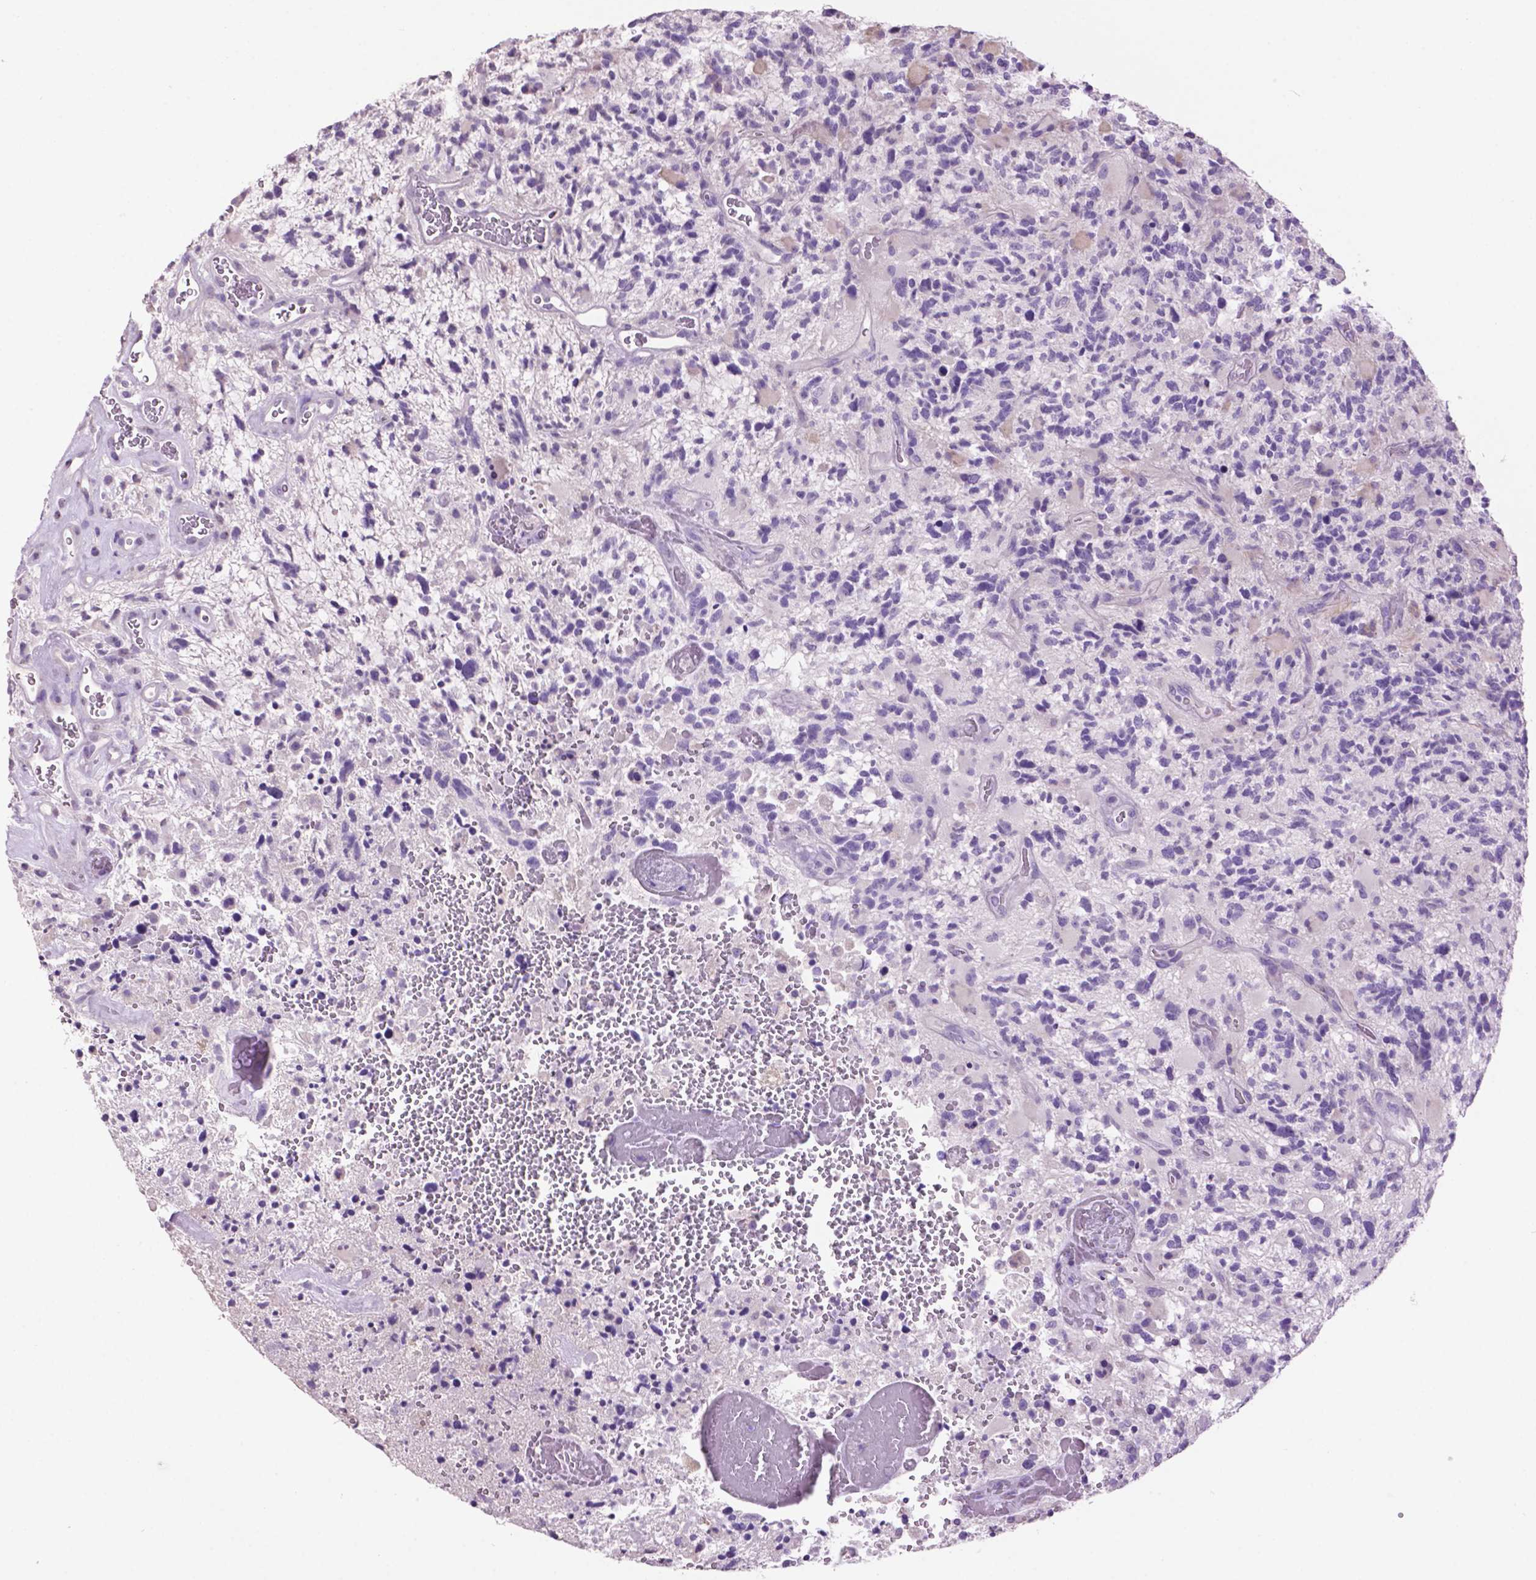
{"staining": {"intensity": "negative", "quantity": "none", "location": "none"}, "tissue": "glioma", "cell_type": "Tumor cells", "image_type": "cancer", "snomed": [{"axis": "morphology", "description": "Glioma, malignant, High grade"}, {"axis": "topography", "description": "Brain"}], "caption": "Human glioma stained for a protein using IHC demonstrates no positivity in tumor cells.", "gene": "CRYBA4", "patient": {"sex": "female", "age": 71}}